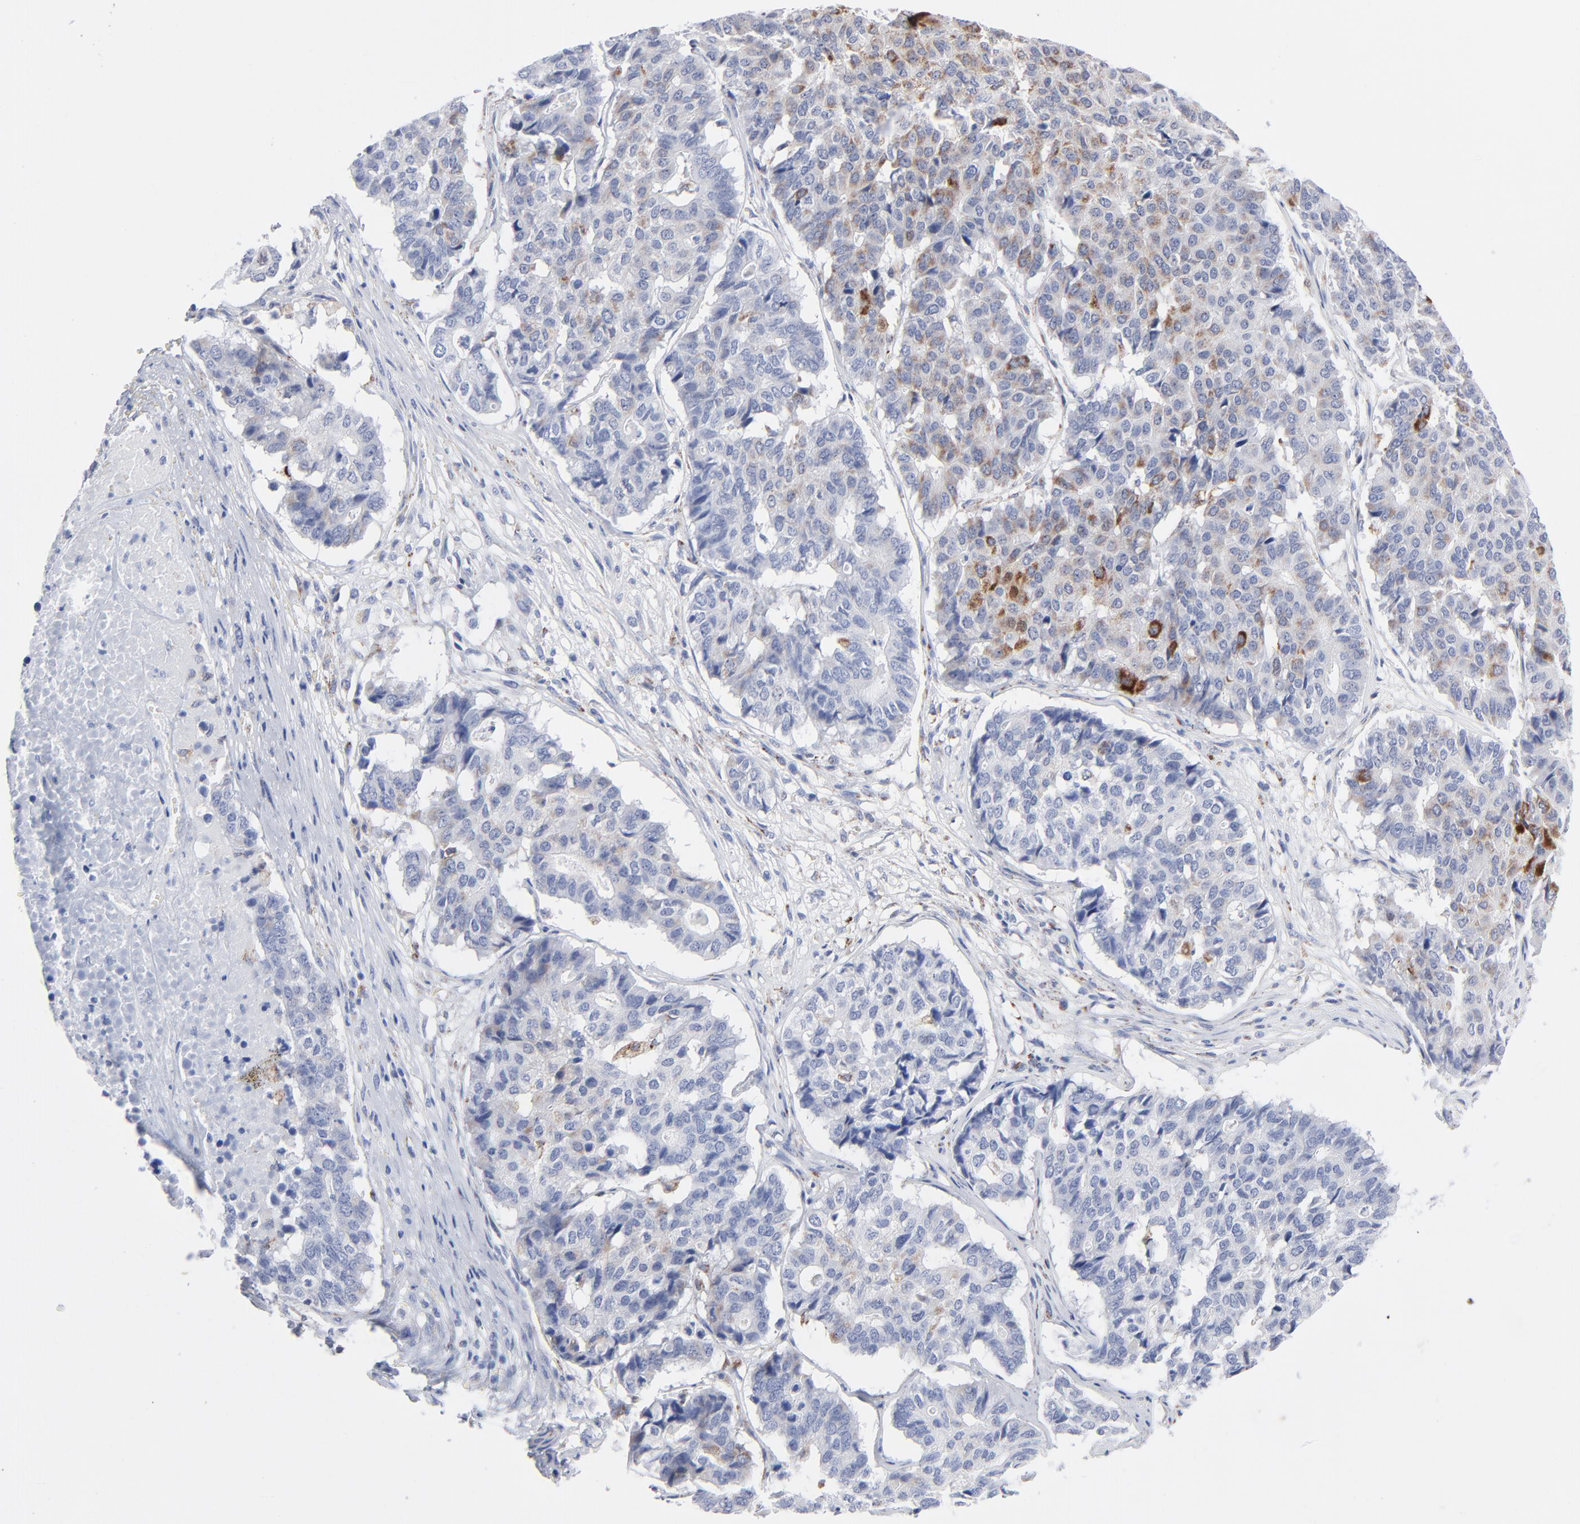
{"staining": {"intensity": "strong", "quantity": "<25%", "location": "cytoplasmic/membranous"}, "tissue": "pancreatic cancer", "cell_type": "Tumor cells", "image_type": "cancer", "snomed": [{"axis": "morphology", "description": "Adenocarcinoma, NOS"}, {"axis": "topography", "description": "Pancreas"}], "caption": "This micrograph shows immunohistochemistry (IHC) staining of human pancreatic cancer (adenocarcinoma), with medium strong cytoplasmic/membranous positivity in approximately <25% of tumor cells.", "gene": "CHCHD10", "patient": {"sex": "male", "age": 50}}